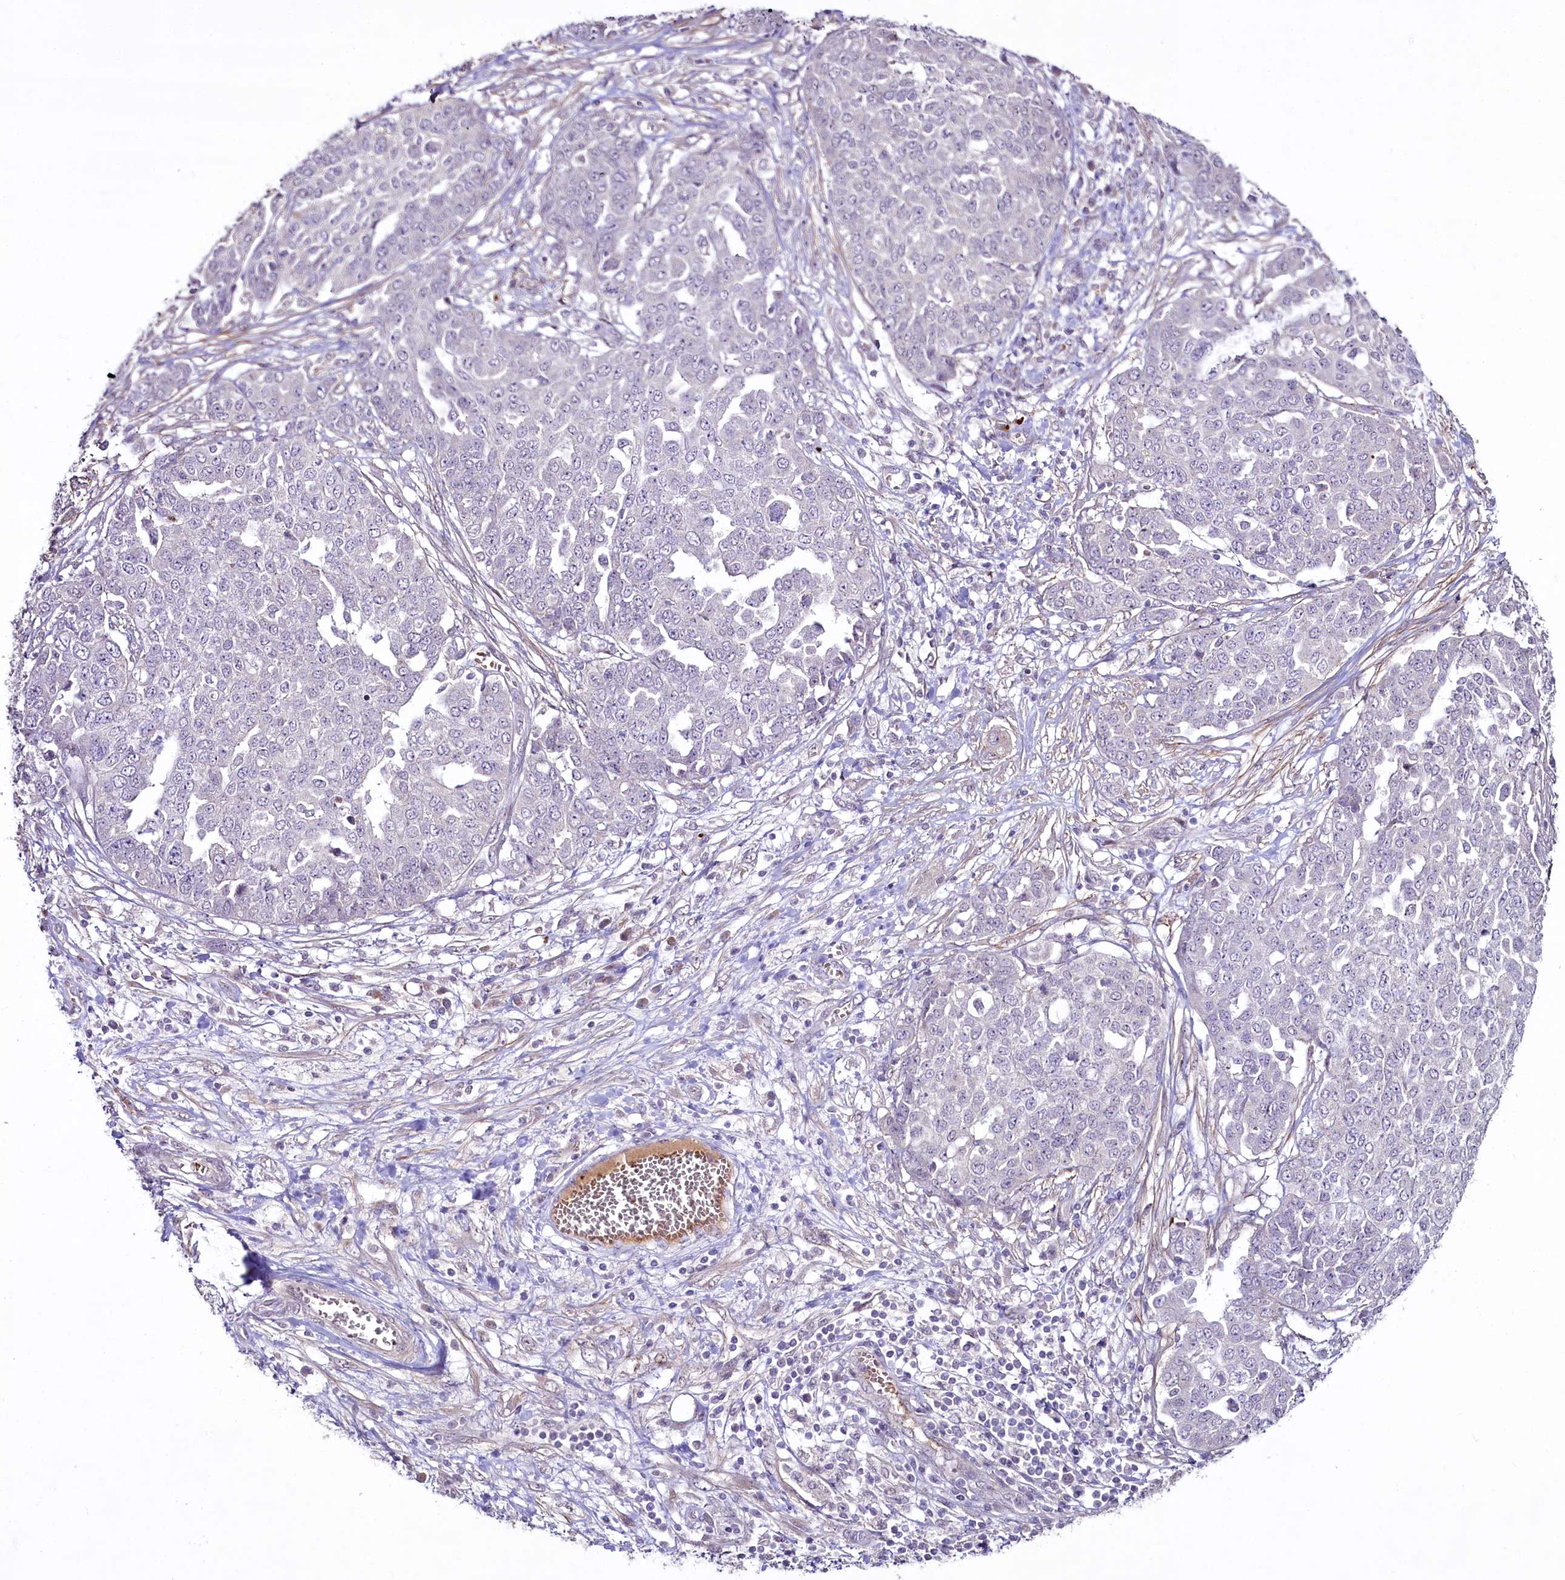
{"staining": {"intensity": "negative", "quantity": "none", "location": "none"}, "tissue": "ovarian cancer", "cell_type": "Tumor cells", "image_type": "cancer", "snomed": [{"axis": "morphology", "description": "Cystadenocarcinoma, serous, NOS"}, {"axis": "topography", "description": "Soft tissue"}, {"axis": "topography", "description": "Ovary"}], "caption": "Ovarian cancer (serous cystadenocarcinoma) was stained to show a protein in brown. There is no significant expression in tumor cells.", "gene": "SUSD3", "patient": {"sex": "female", "age": 57}}